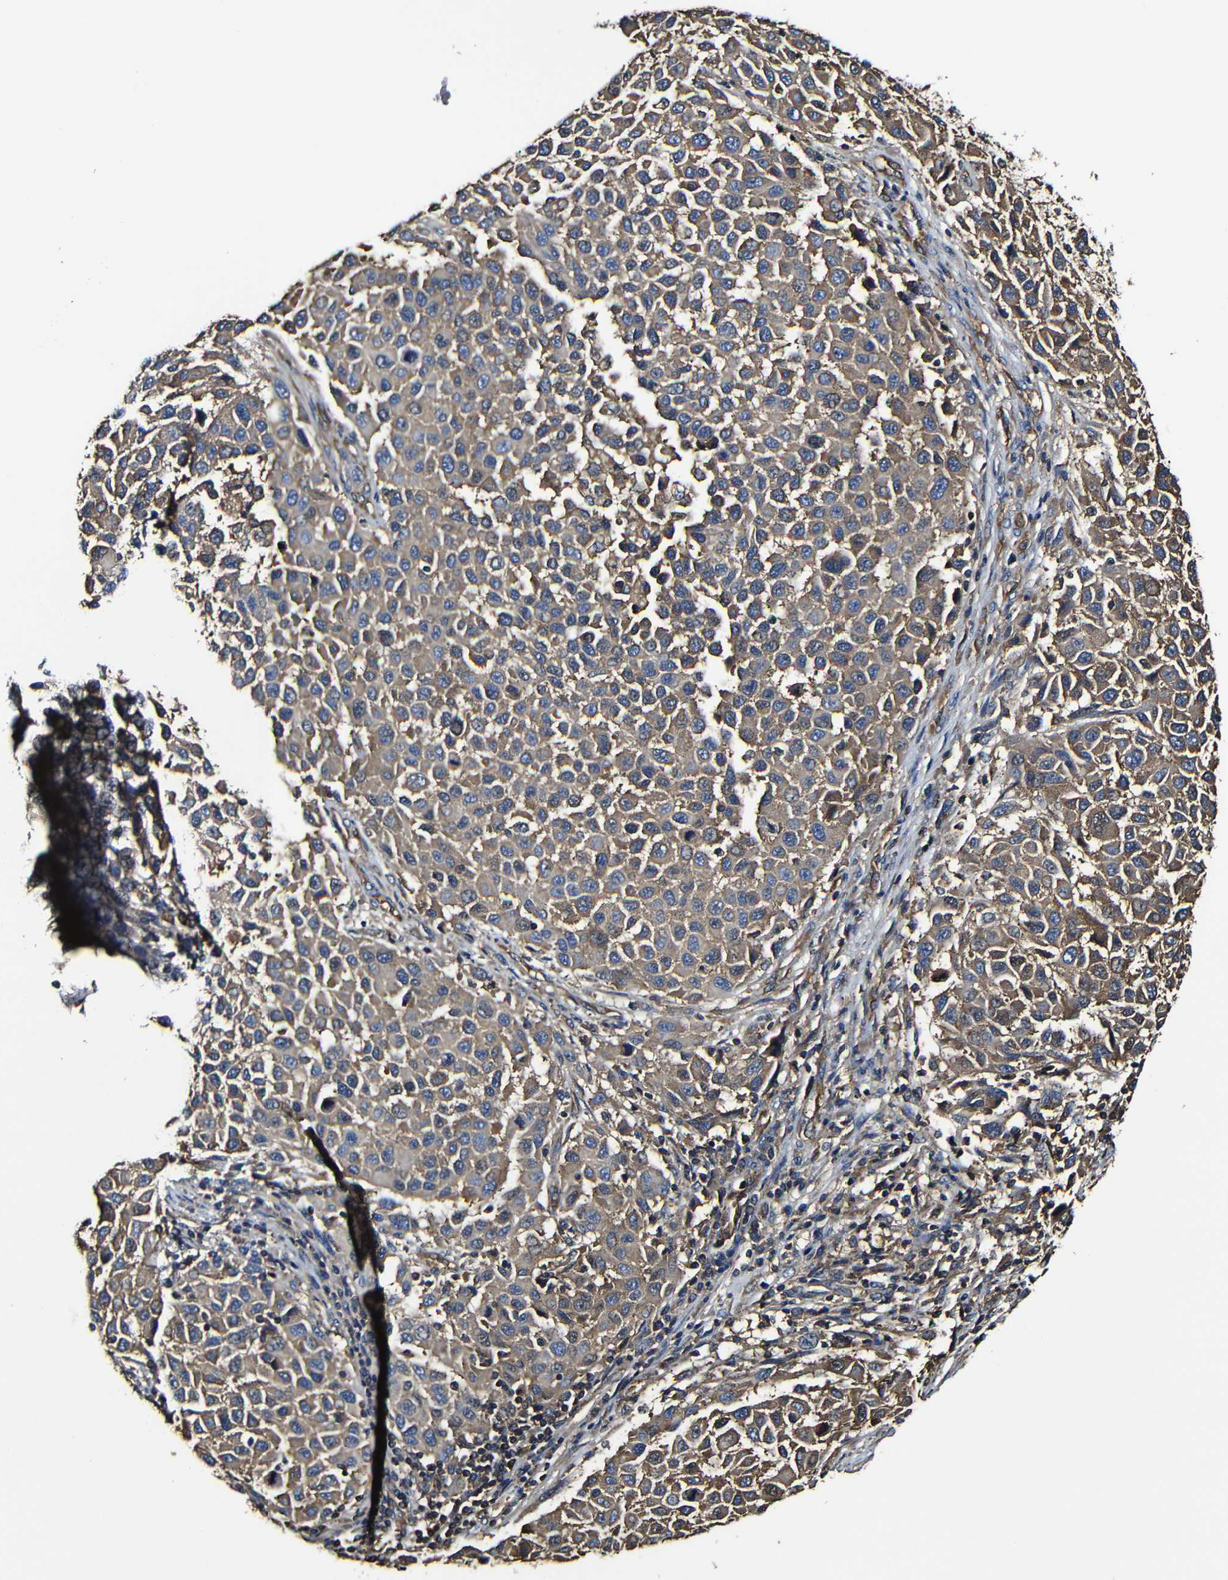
{"staining": {"intensity": "moderate", "quantity": ">75%", "location": "cytoplasmic/membranous"}, "tissue": "melanoma", "cell_type": "Tumor cells", "image_type": "cancer", "snomed": [{"axis": "morphology", "description": "Malignant melanoma, Metastatic site"}, {"axis": "topography", "description": "Lymph node"}], "caption": "The immunohistochemical stain highlights moderate cytoplasmic/membranous positivity in tumor cells of melanoma tissue.", "gene": "MSN", "patient": {"sex": "male", "age": 61}}